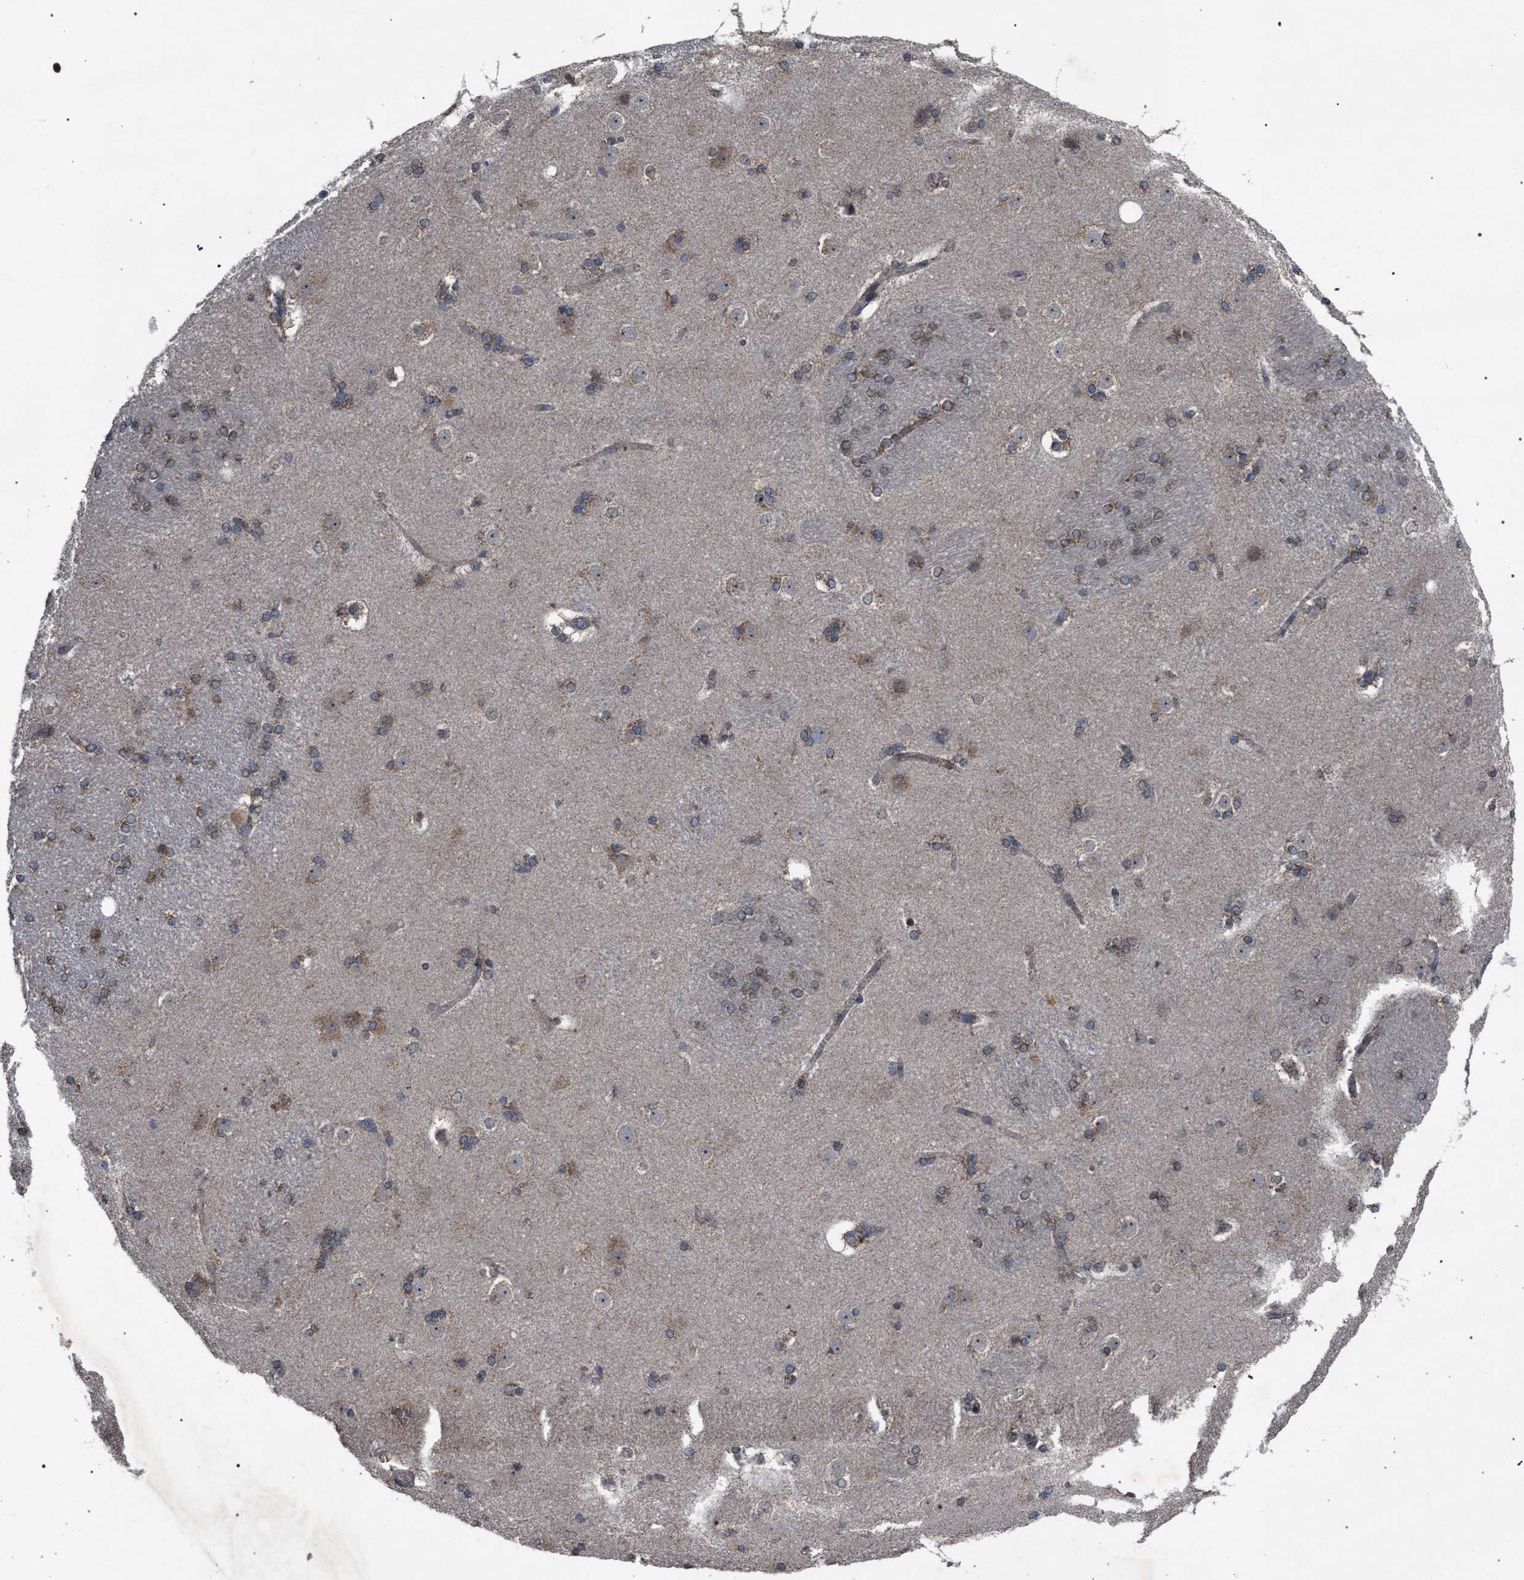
{"staining": {"intensity": "weak", "quantity": "<25%", "location": "cytoplasmic/membranous"}, "tissue": "caudate", "cell_type": "Glial cells", "image_type": "normal", "snomed": [{"axis": "morphology", "description": "Normal tissue, NOS"}, {"axis": "topography", "description": "Lateral ventricle wall"}], "caption": "Immunohistochemical staining of normal caudate demonstrates no significant positivity in glial cells.", "gene": "HSD17B4", "patient": {"sex": "female", "age": 19}}